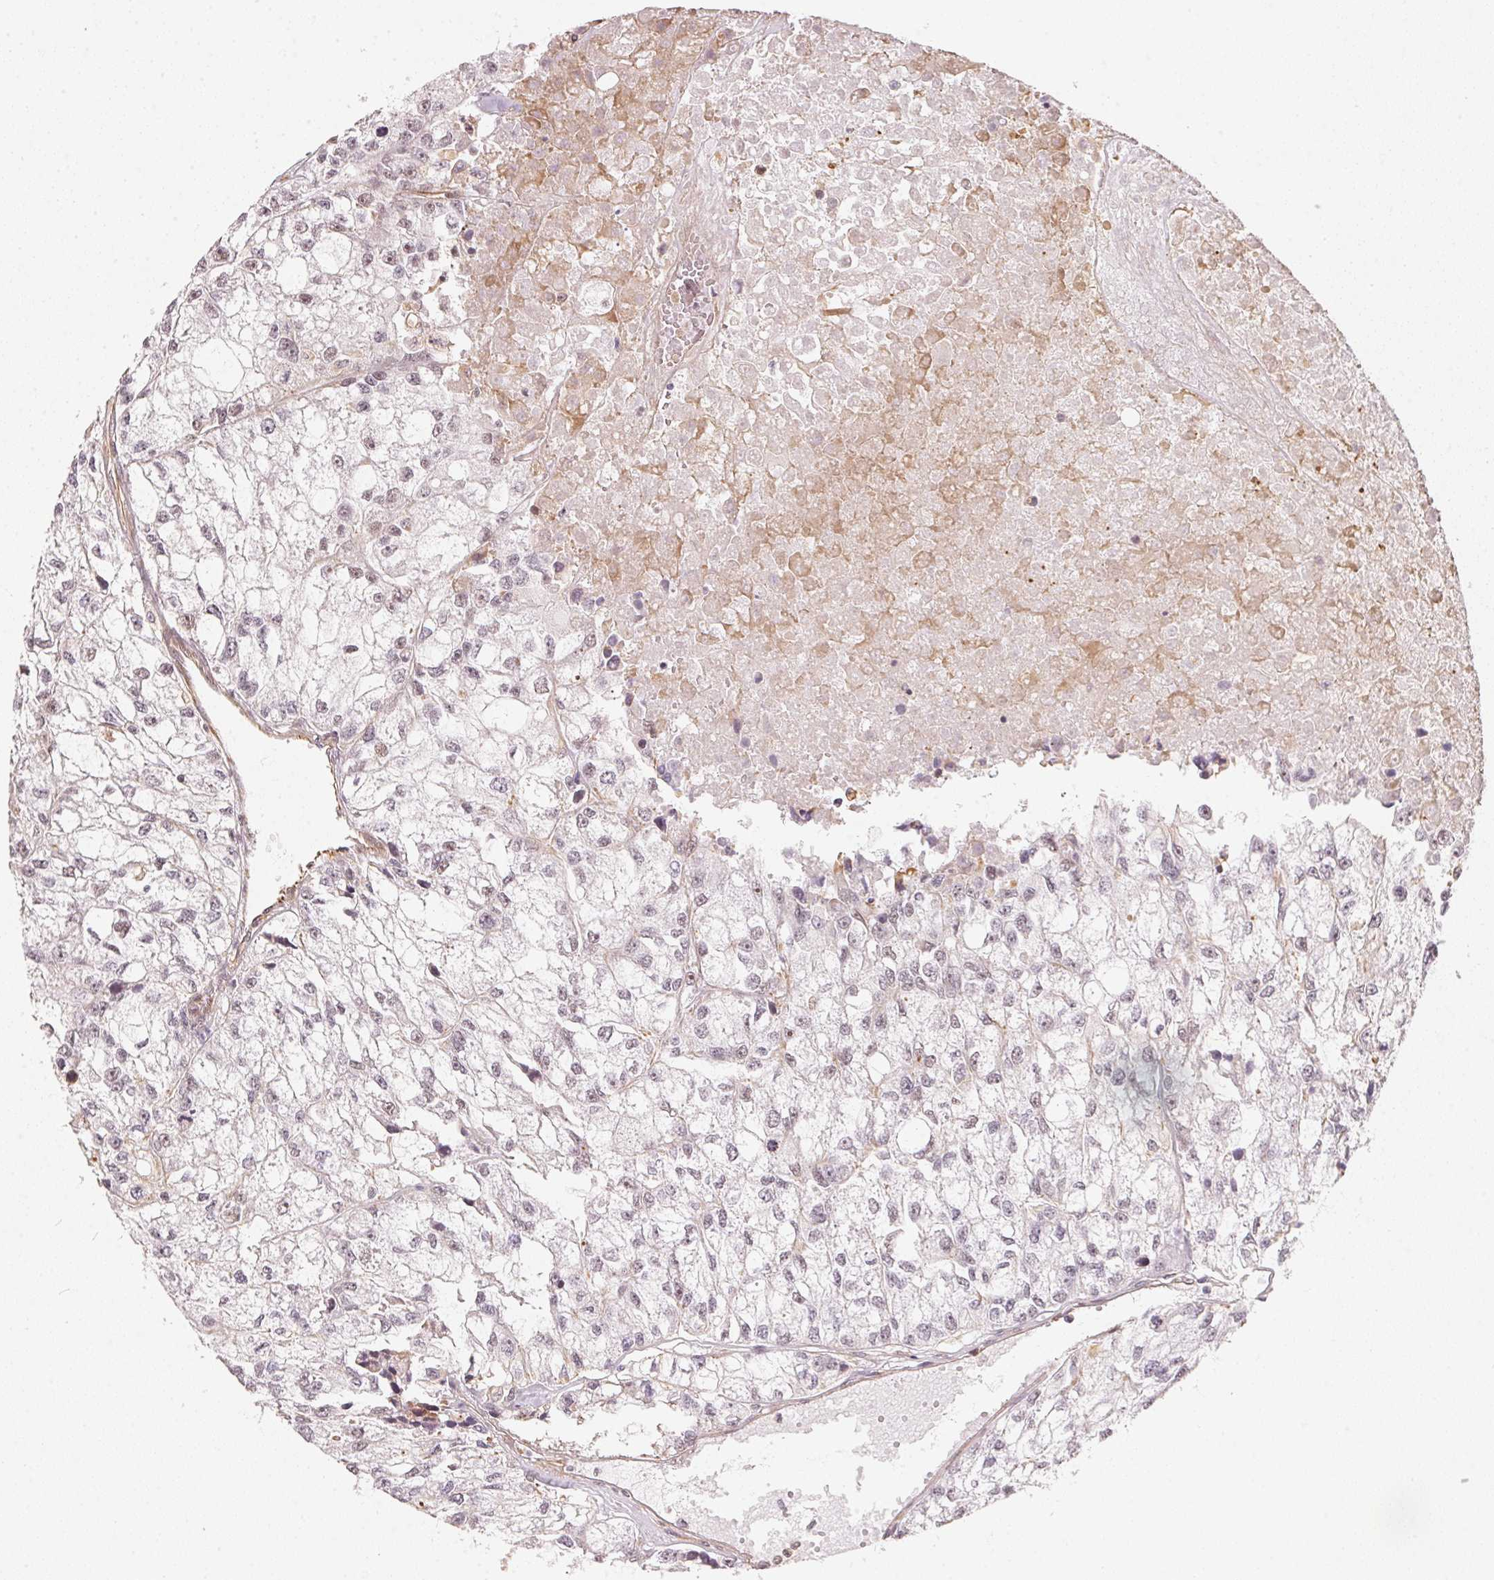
{"staining": {"intensity": "negative", "quantity": "none", "location": "none"}, "tissue": "renal cancer", "cell_type": "Tumor cells", "image_type": "cancer", "snomed": [{"axis": "morphology", "description": "Adenocarcinoma, NOS"}, {"axis": "topography", "description": "Kidney"}], "caption": "Renal cancer (adenocarcinoma) was stained to show a protein in brown. There is no significant expression in tumor cells.", "gene": "FOXR2", "patient": {"sex": "male", "age": 56}}